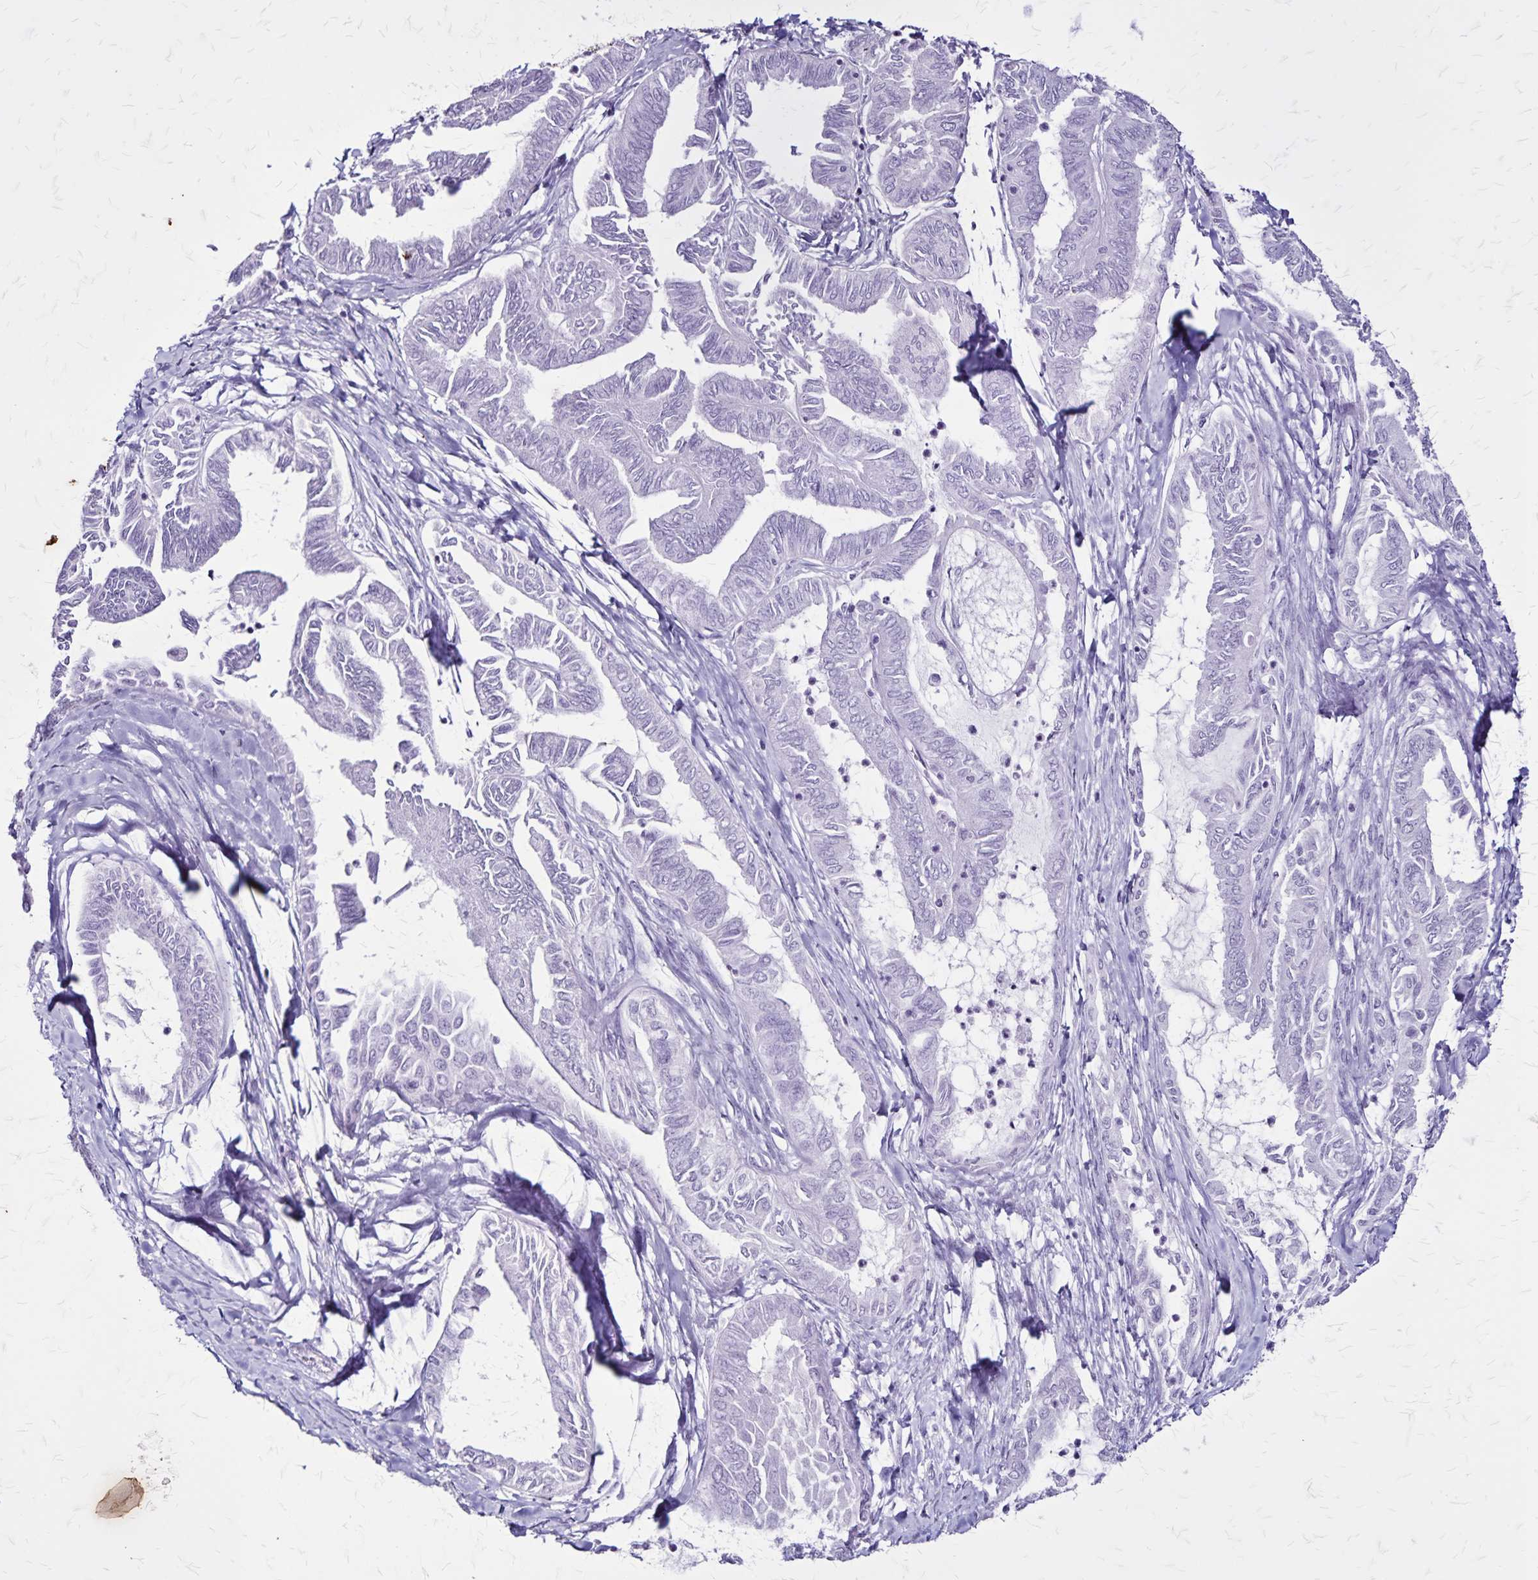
{"staining": {"intensity": "negative", "quantity": "none", "location": "none"}, "tissue": "ovarian cancer", "cell_type": "Tumor cells", "image_type": "cancer", "snomed": [{"axis": "morphology", "description": "Carcinoma, endometroid"}, {"axis": "topography", "description": "Ovary"}], "caption": "Human endometroid carcinoma (ovarian) stained for a protein using IHC shows no positivity in tumor cells.", "gene": "KRT2", "patient": {"sex": "female", "age": 70}}